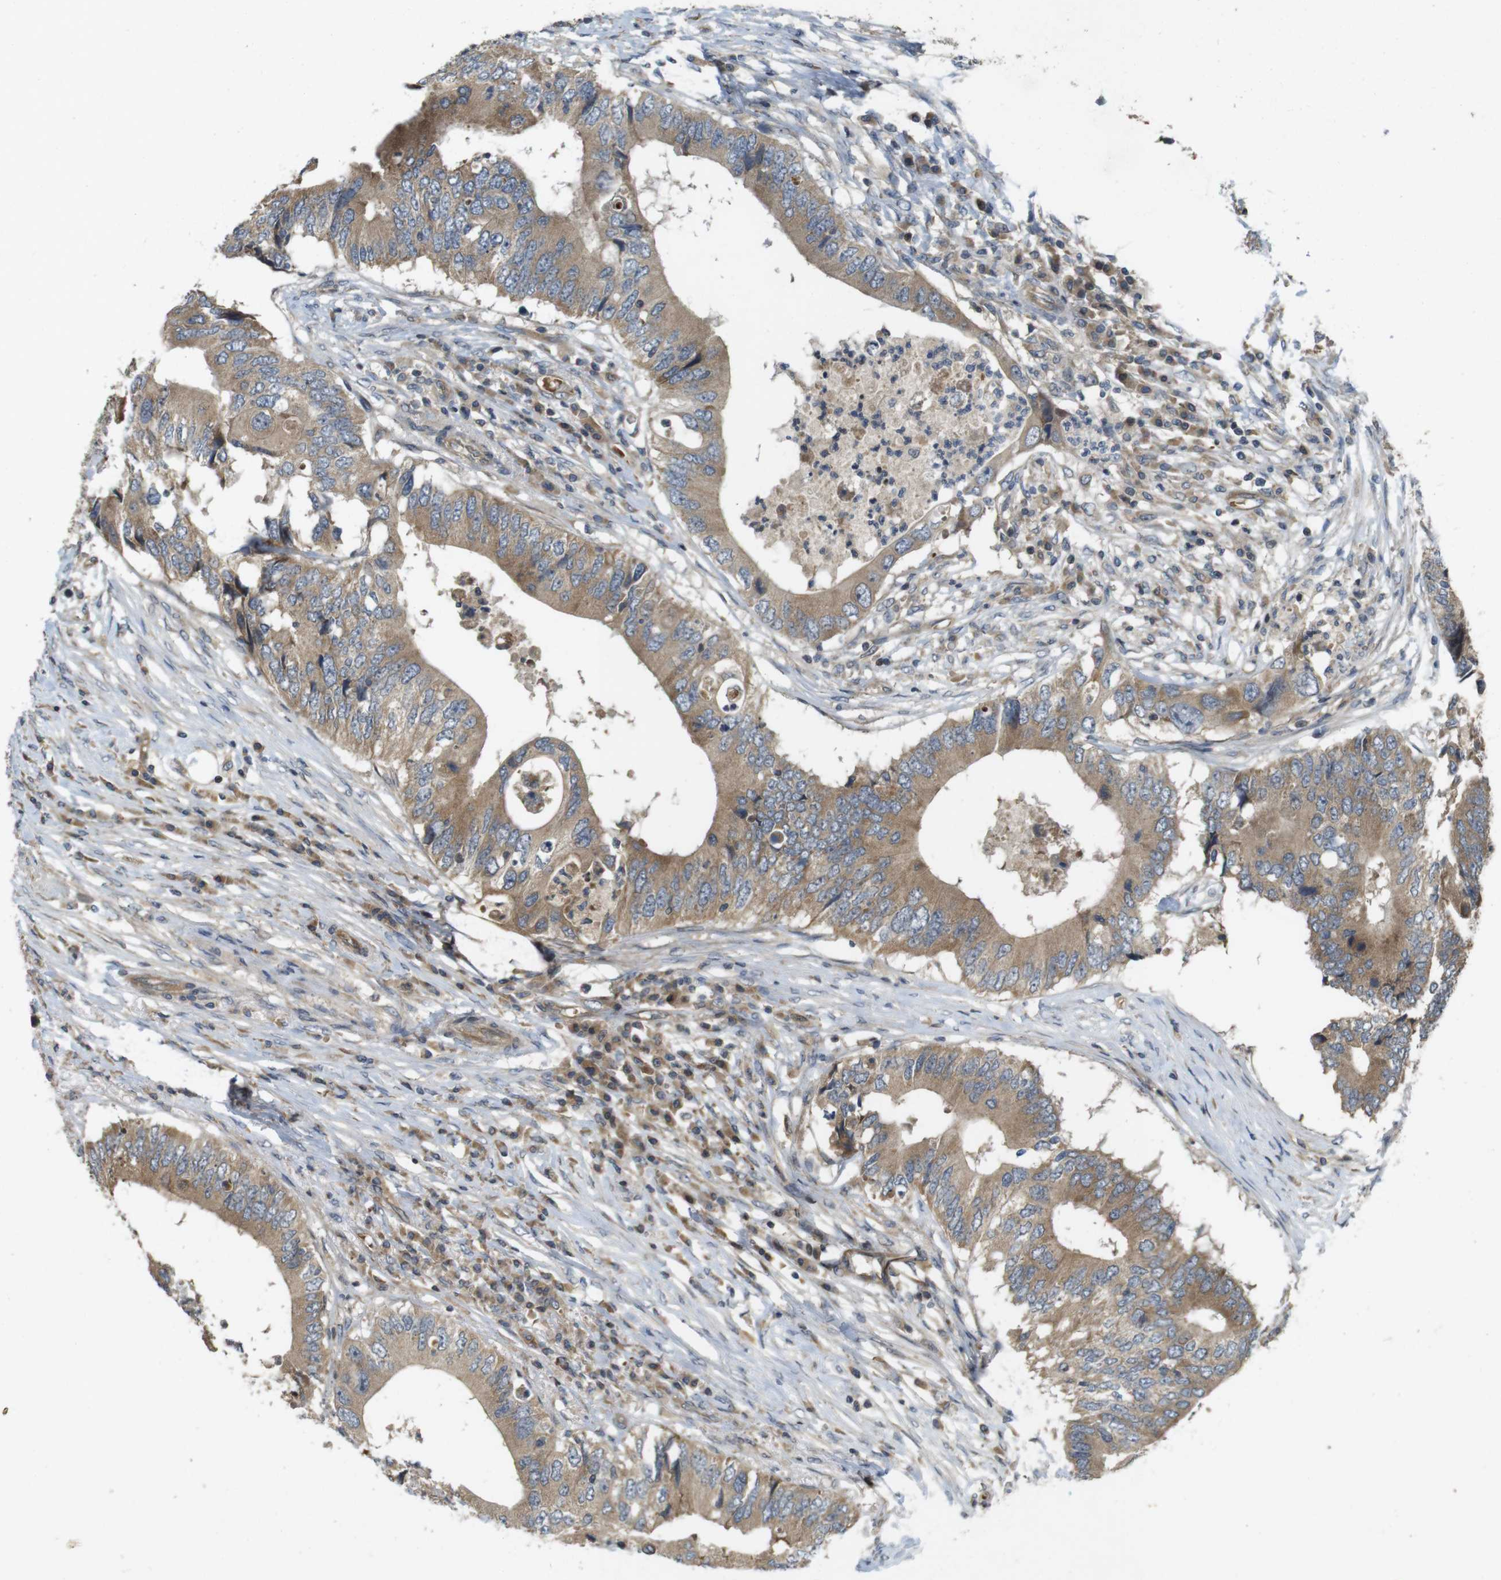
{"staining": {"intensity": "moderate", "quantity": ">75%", "location": "cytoplasmic/membranous"}, "tissue": "colorectal cancer", "cell_type": "Tumor cells", "image_type": "cancer", "snomed": [{"axis": "morphology", "description": "Adenocarcinoma, NOS"}, {"axis": "topography", "description": "Colon"}], "caption": "Immunohistochemistry (DAB) staining of colorectal cancer (adenocarcinoma) shows moderate cytoplasmic/membranous protein expression in approximately >75% of tumor cells.", "gene": "CLTC", "patient": {"sex": "male", "age": 71}}